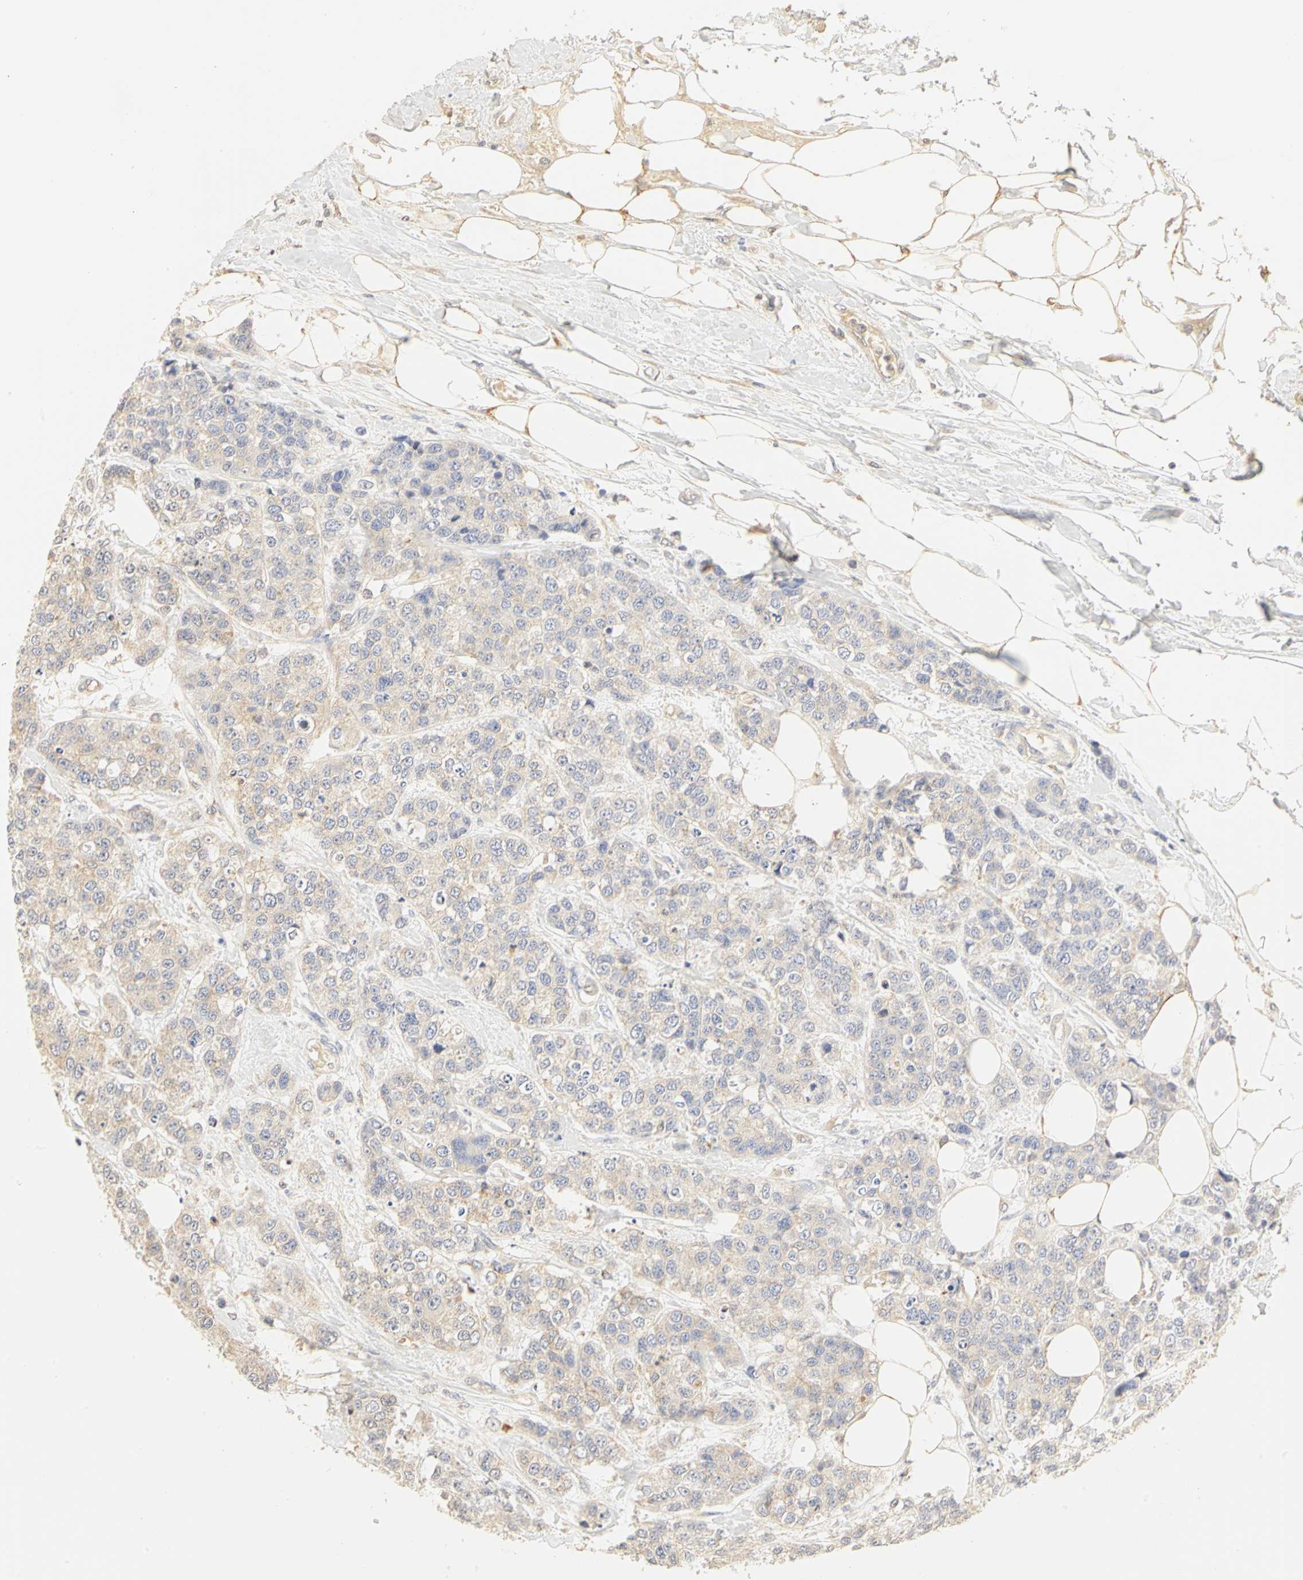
{"staining": {"intensity": "weak", "quantity": ">75%", "location": "cytoplasmic/membranous"}, "tissue": "breast cancer", "cell_type": "Tumor cells", "image_type": "cancer", "snomed": [{"axis": "morphology", "description": "Duct carcinoma"}, {"axis": "topography", "description": "Breast"}], "caption": "A micrograph of breast invasive ductal carcinoma stained for a protein reveals weak cytoplasmic/membranous brown staining in tumor cells.", "gene": "GNRH2", "patient": {"sex": "female", "age": 51}}